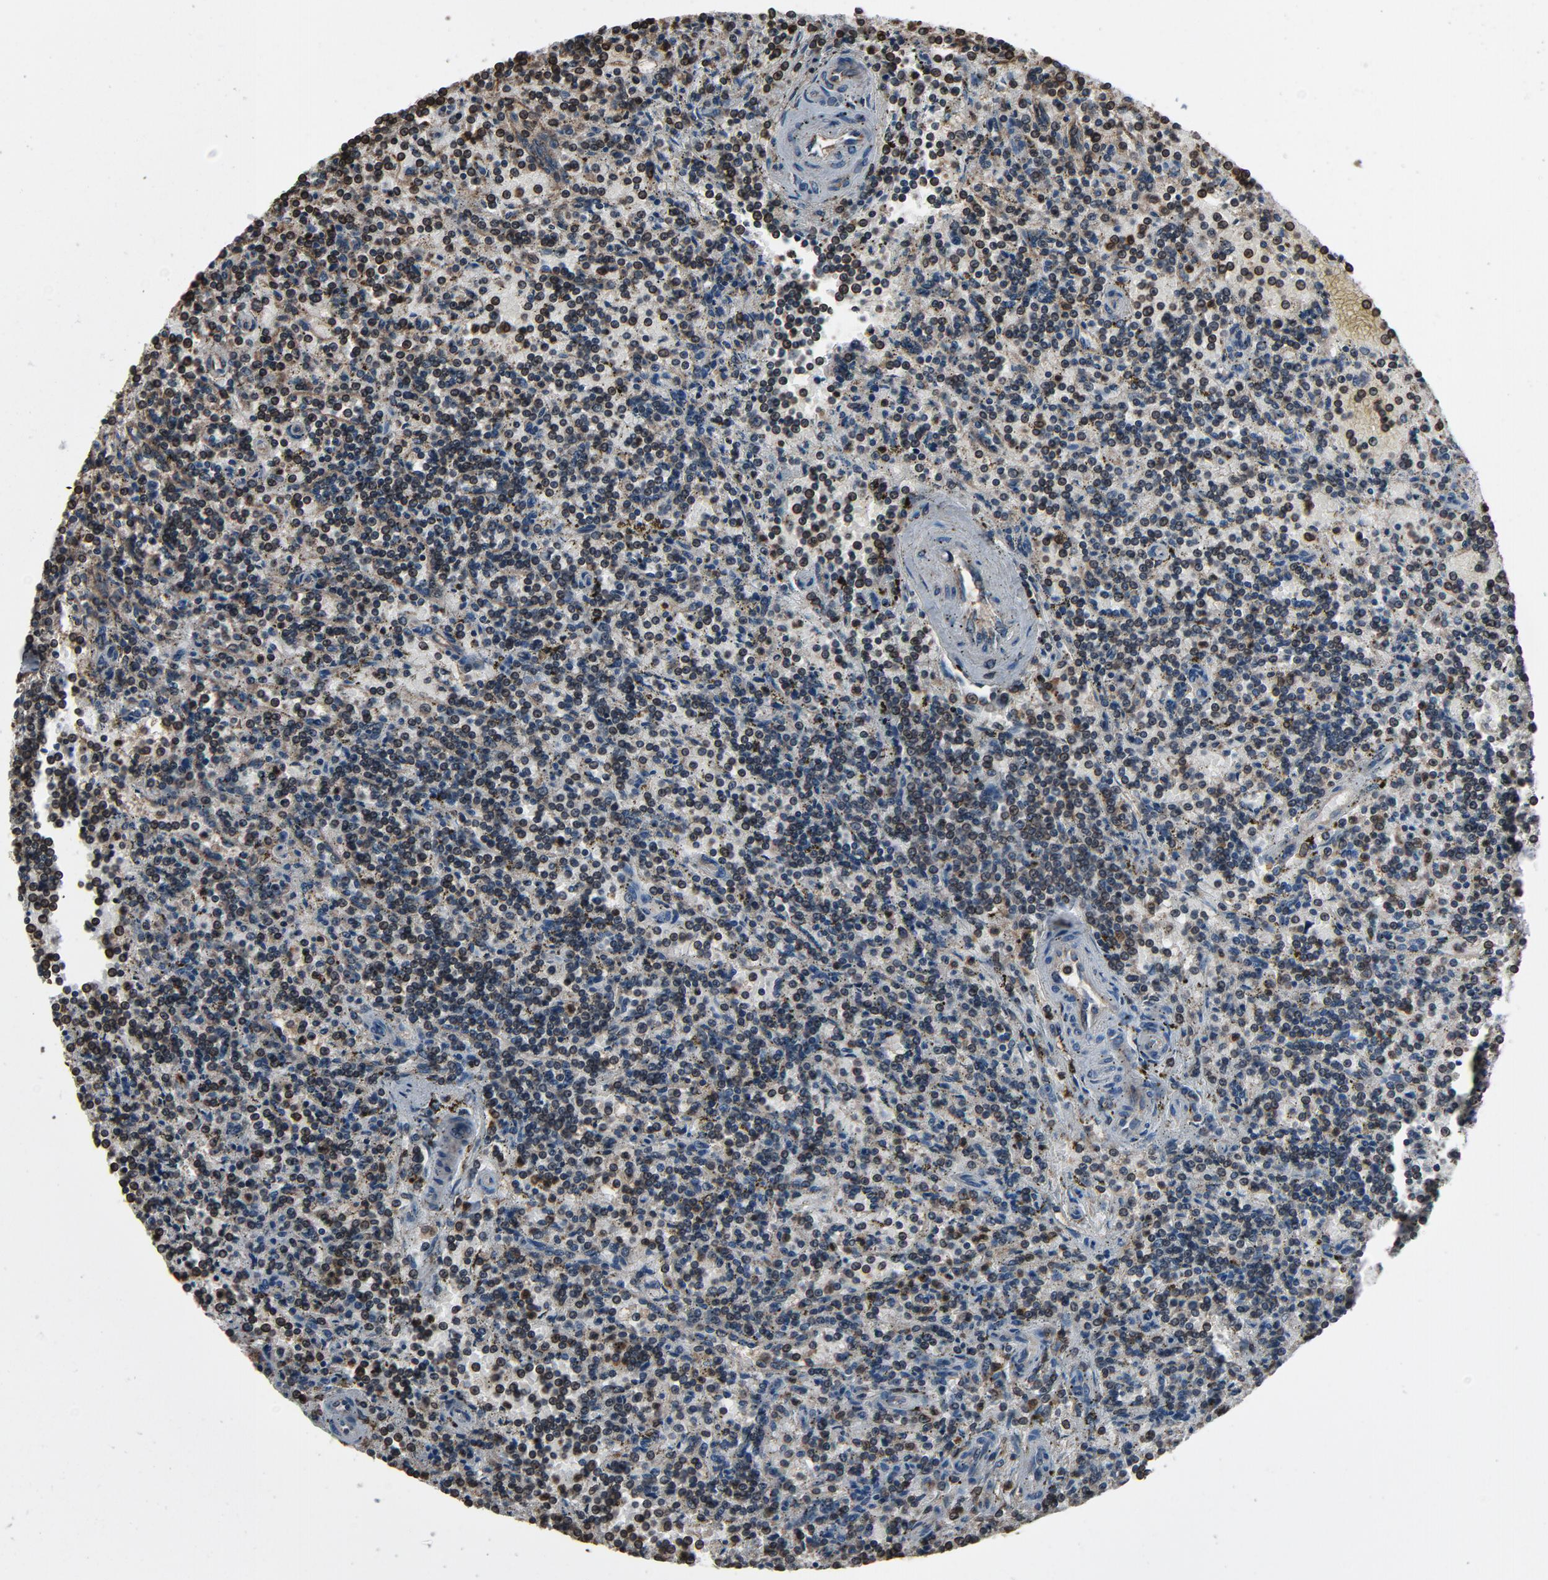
{"staining": {"intensity": "negative", "quantity": "none", "location": "none"}, "tissue": "lymphoma", "cell_type": "Tumor cells", "image_type": "cancer", "snomed": [{"axis": "morphology", "description": "Malignant lymphoma, non-Hodgkin's type, Low grade"}, {"axis": "topography", "description": "Spleen"}], "caption": "DAB immunohistochemical staining of malignant lymphoma, non-Hodgkin's type (low-grade) exhibits no significant positivity in tumor cells.", "gene": "UBE2D1", "patient": {"sex": "male", "age": 73}}